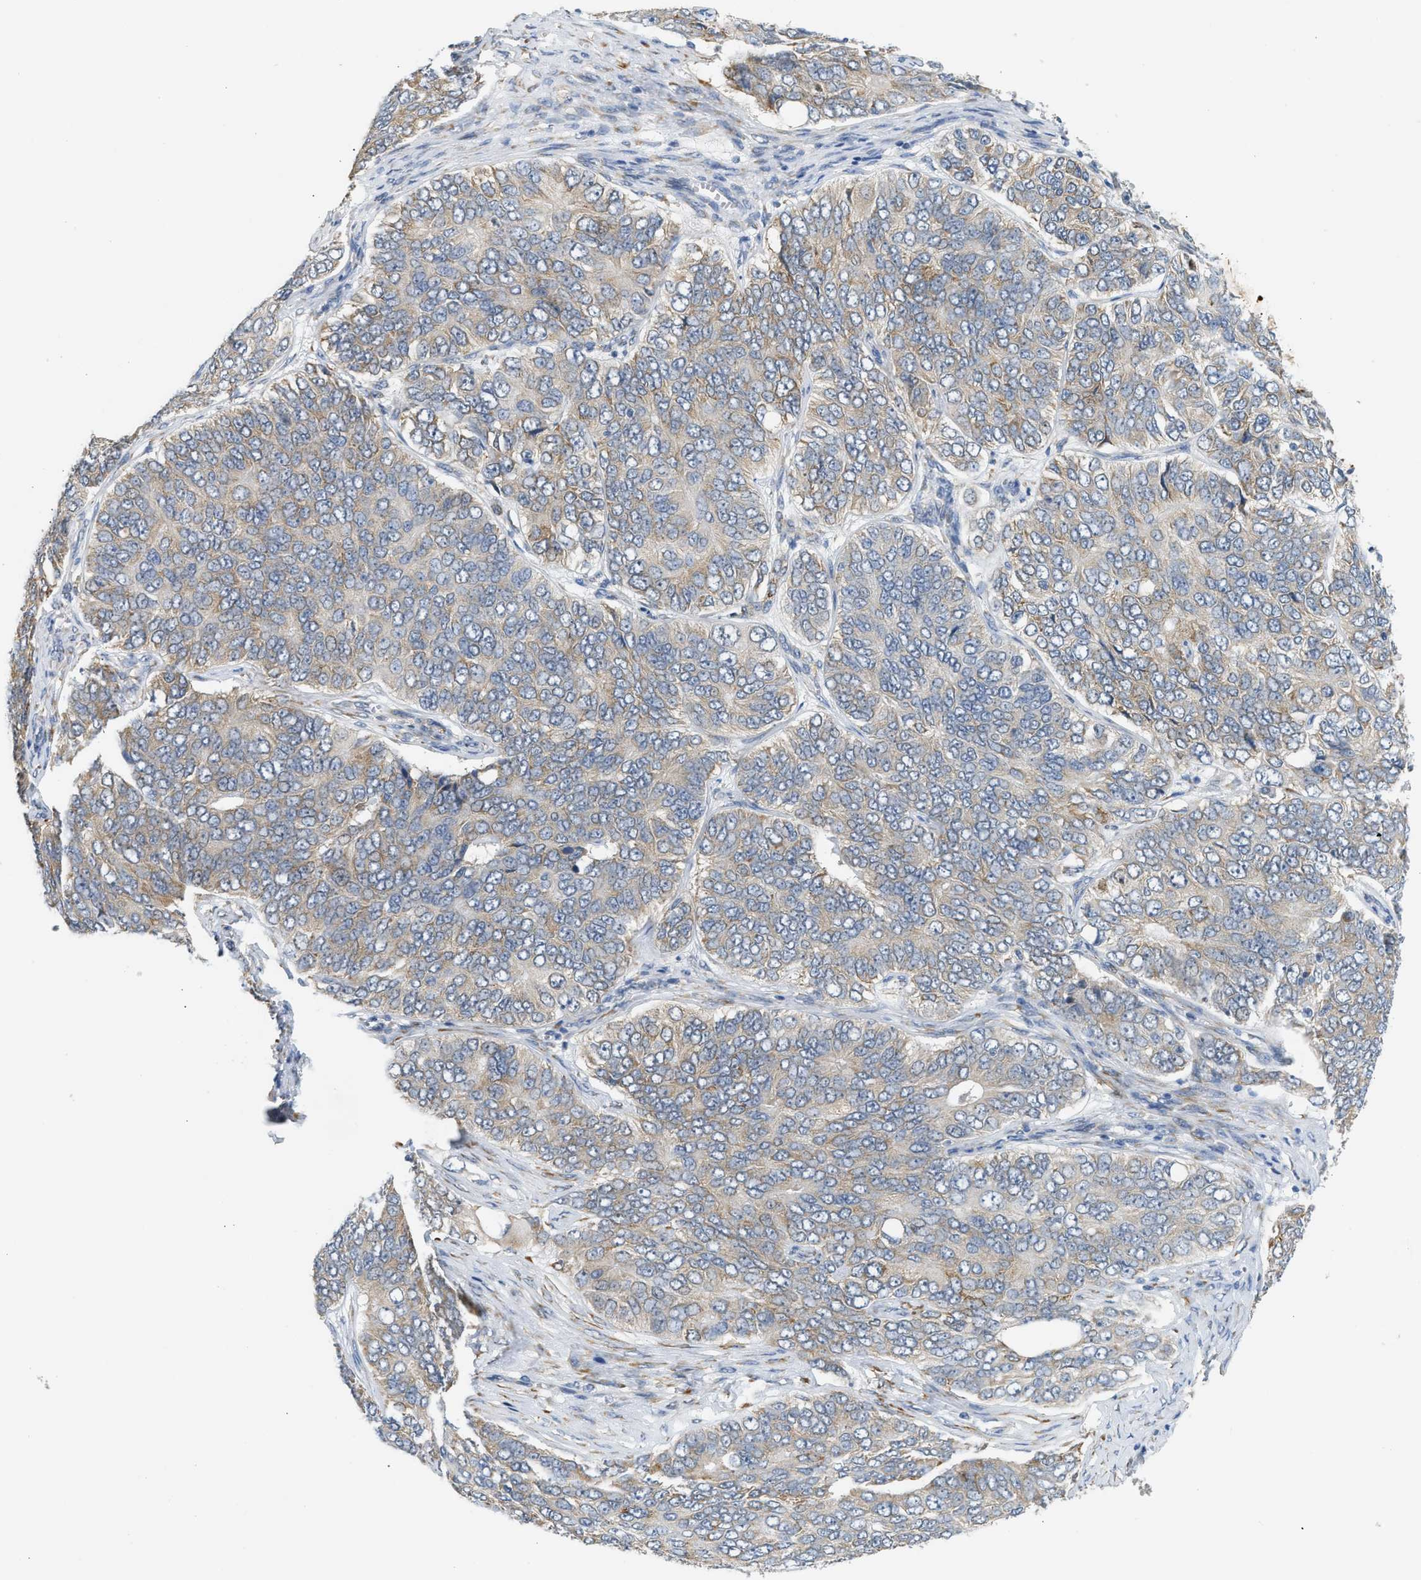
{"staining": {"intensity": "moderate", "quantity": "25%-75%", "location": "cytoplasmic/membranous"}, "tissue": "ovarian cancer", "cell_type": "Tumor cells", "image_type": "cancer", "snomed": [{"axis": "morphology", "description": "Carcinoma, endometroid"}, {"axis": "topography", "description": "Ovary"}], "caption": "IHC image of neoplastic tissue: human endometroid carcinoma (ovarian) stained using IHC reveals medium levels of moderate protein expression localized specifically in the cytoplasmic/membranous of tumor cells, appearing as a cytoplasmic/membranous brown color.", "gene": "KCNC2", "patient": {"sex": "female", "age": 51}}